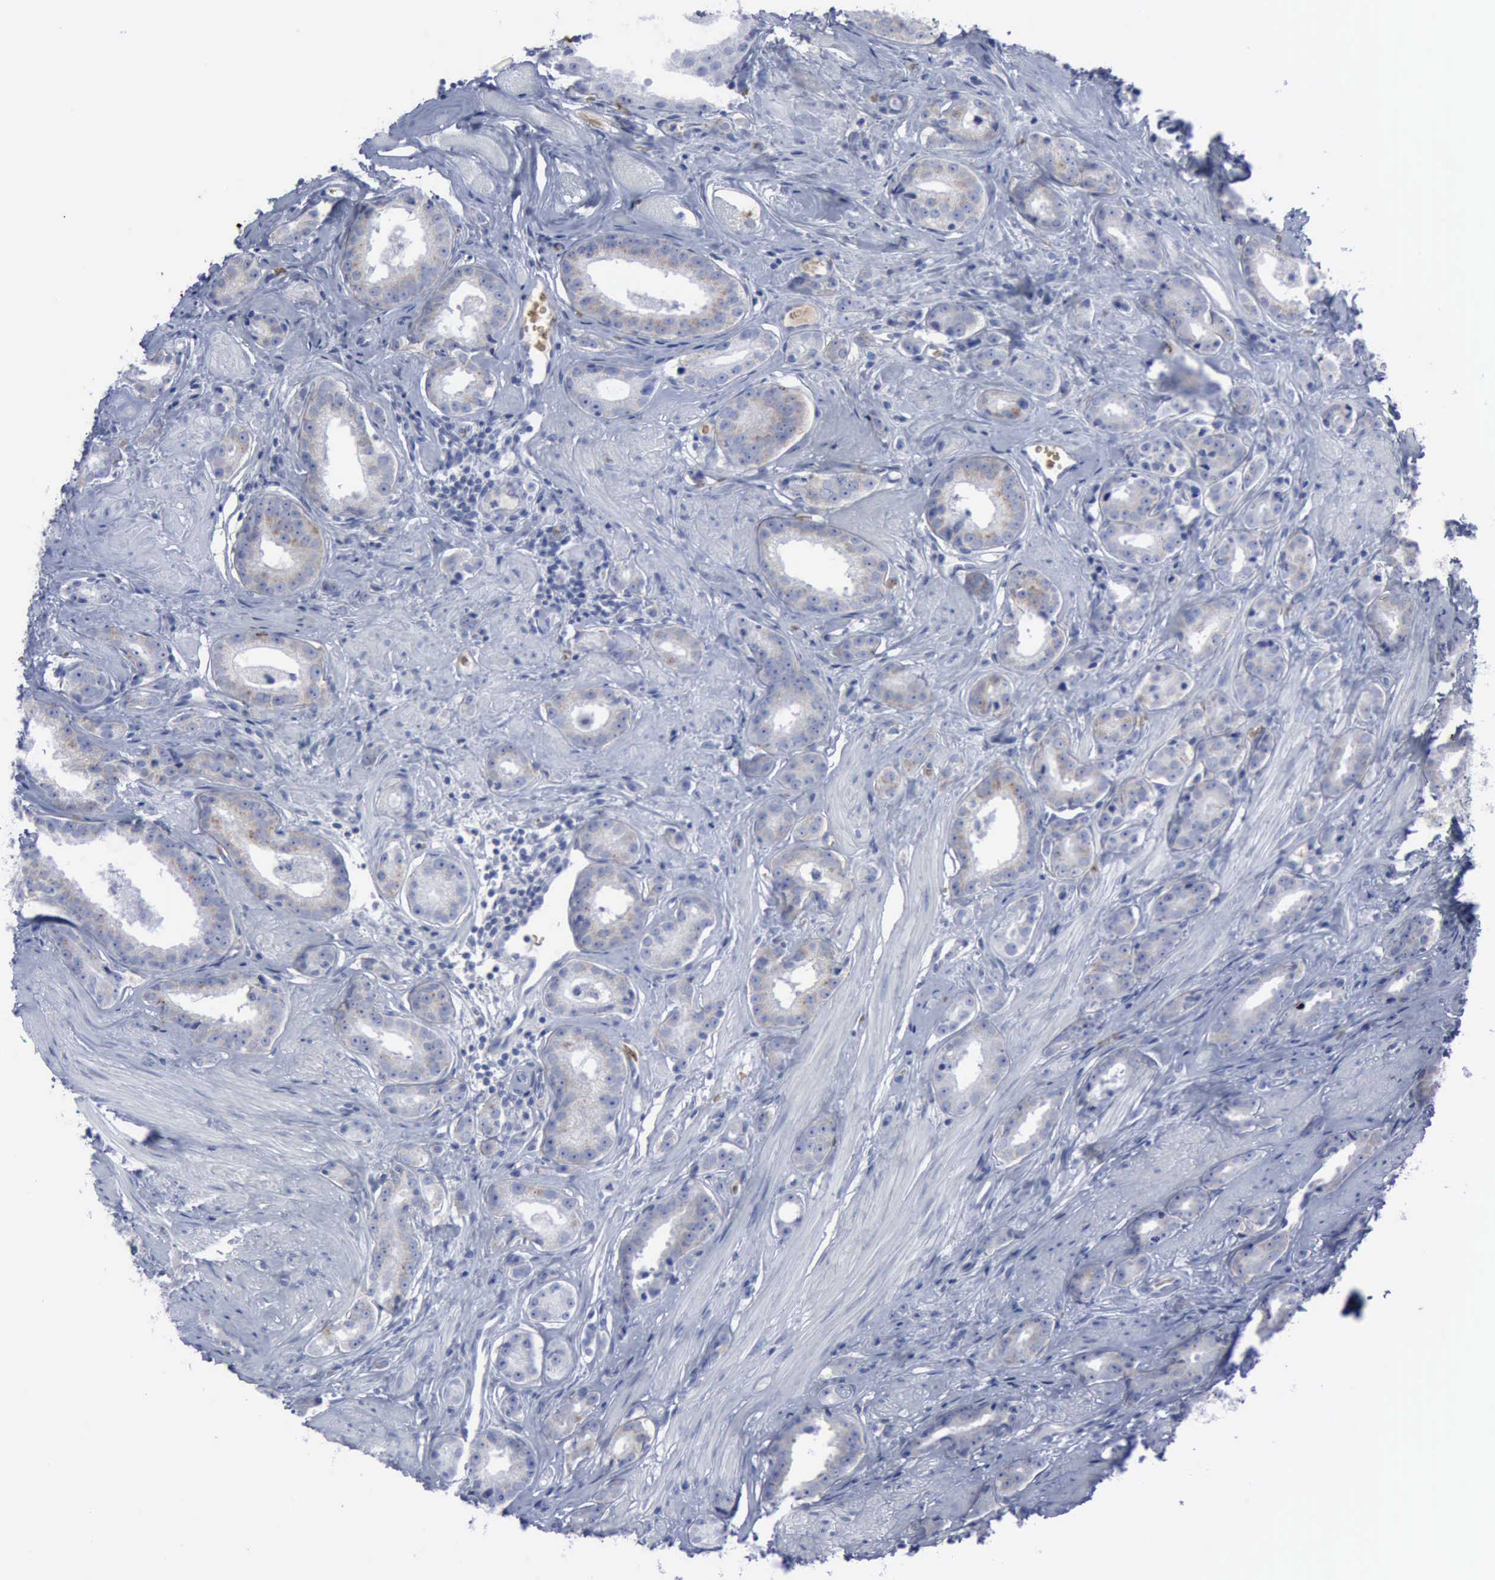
{"staining": {"intensity": "weak", "quantity": "25%-75%", "location": "cytoplasmic/membranous"}, "tissue": "prostate cancer", "cell_type": "Tumor cells", "image_type": "cancer", "snomed": [{"axis": "morphology", "description": "Adenocarcinoma, Medium grade"}, {"axis": "topography", "description": "Prostate"}], "caption": "Immunohistochemical staining of human prostate cancer (adenocarcinoma (medium-grade)) displays weak cytoplasmic/membranous protein expression in about 25%-75% of tumor cells.", "gene": "TGFB1", "patient": {"sex": "male", "age": 53}}